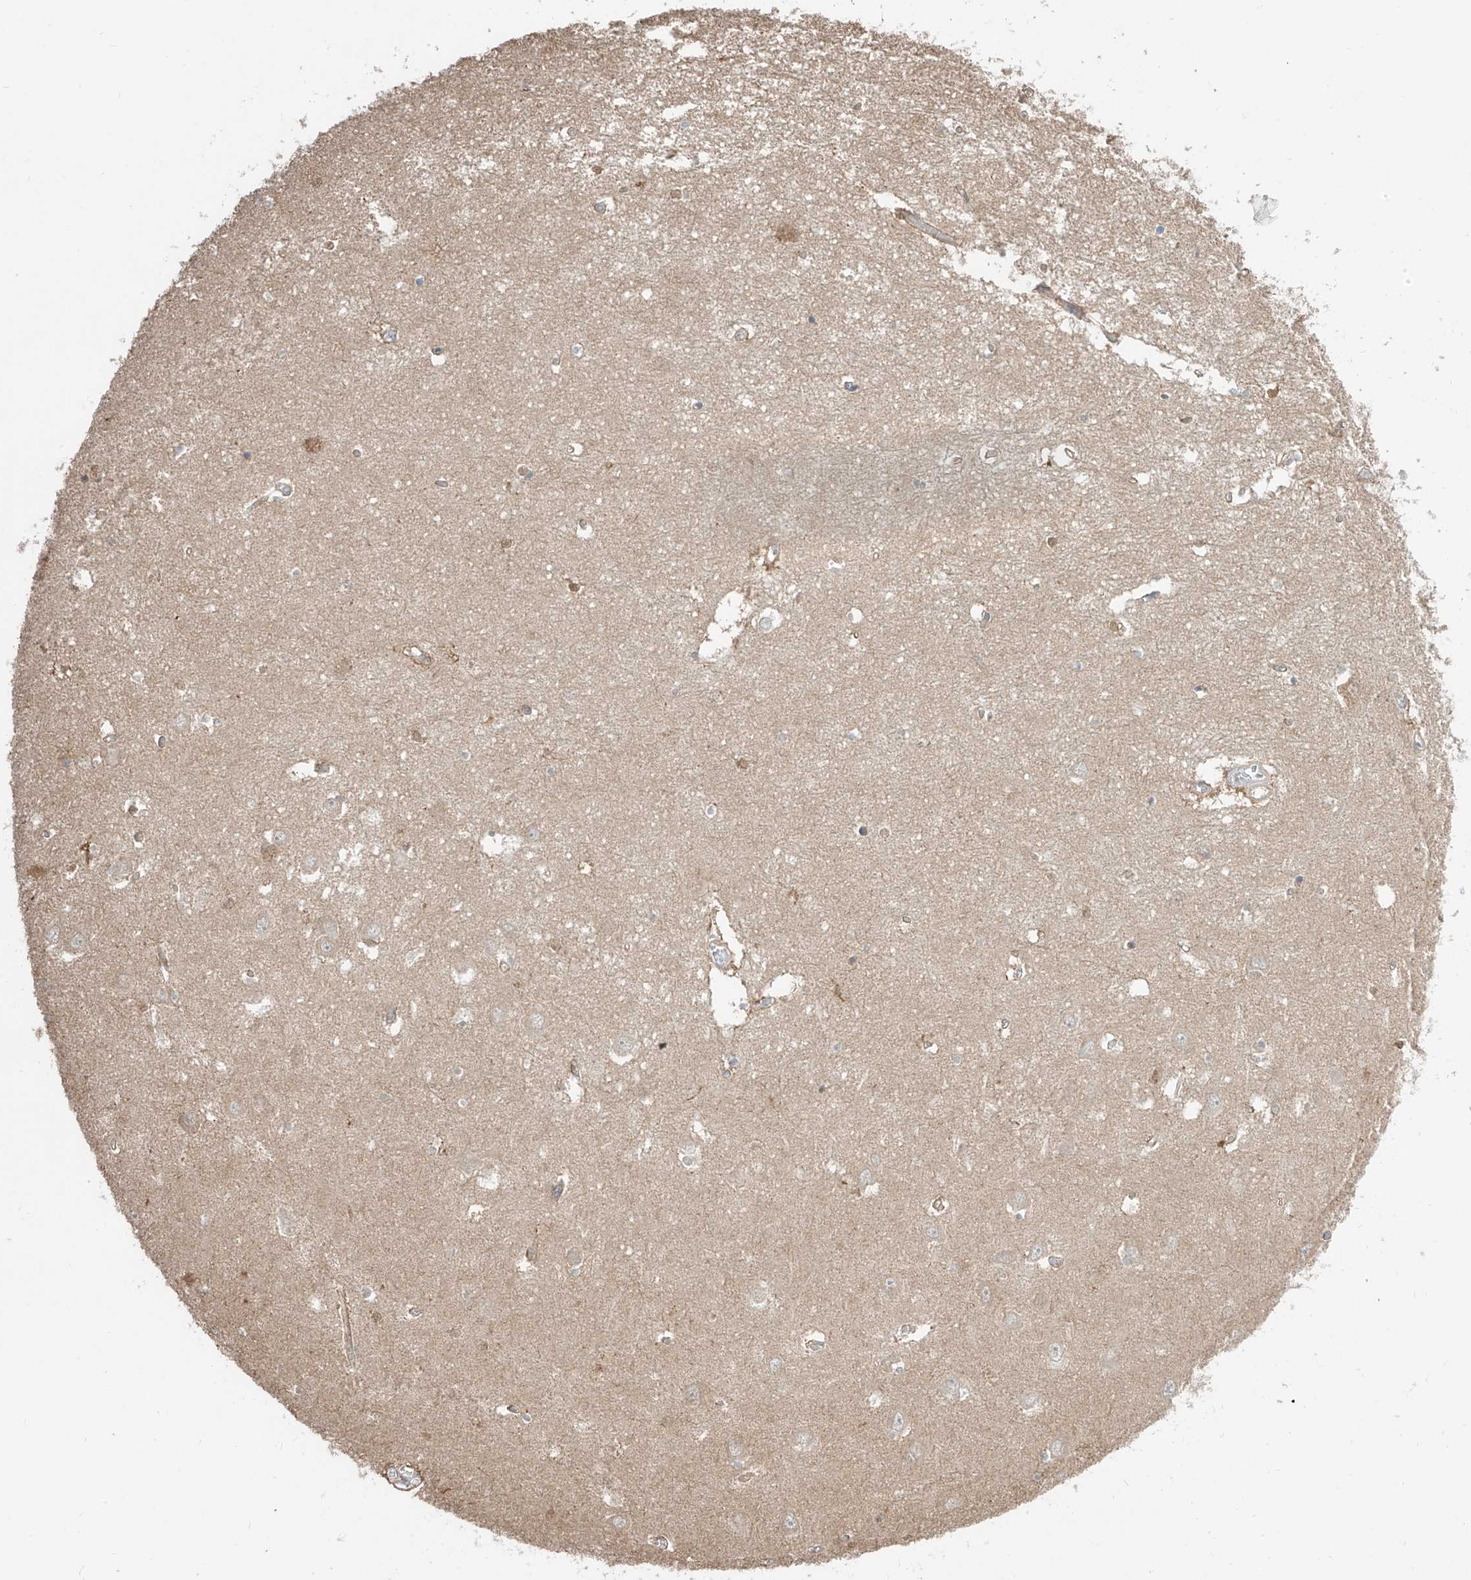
{"staining": {"intensity": "weak", "quantity": "<25%", "location": "cytoplasmic/membranous"}, "tissue": "hippocampus", "cell_type": "Glial cells", "image_type": "normal", "snomed": [{"axis": "morphology", "description": "Normal tissue, NOS"}, {"axis": "topography", "description": "Hippocampus"}], "caption": "This is a photomicrograph of immunohistochemistry (IHC) staining of normal hippocampus, which shows no positivity in glial cells. (DAB (3,3'-diaminobenzidine) immunohistochemistry (IHC) with hematoxylin counter stain).", "gene": "ETHE1", "patient": {"sex": "male", "age": 70}}